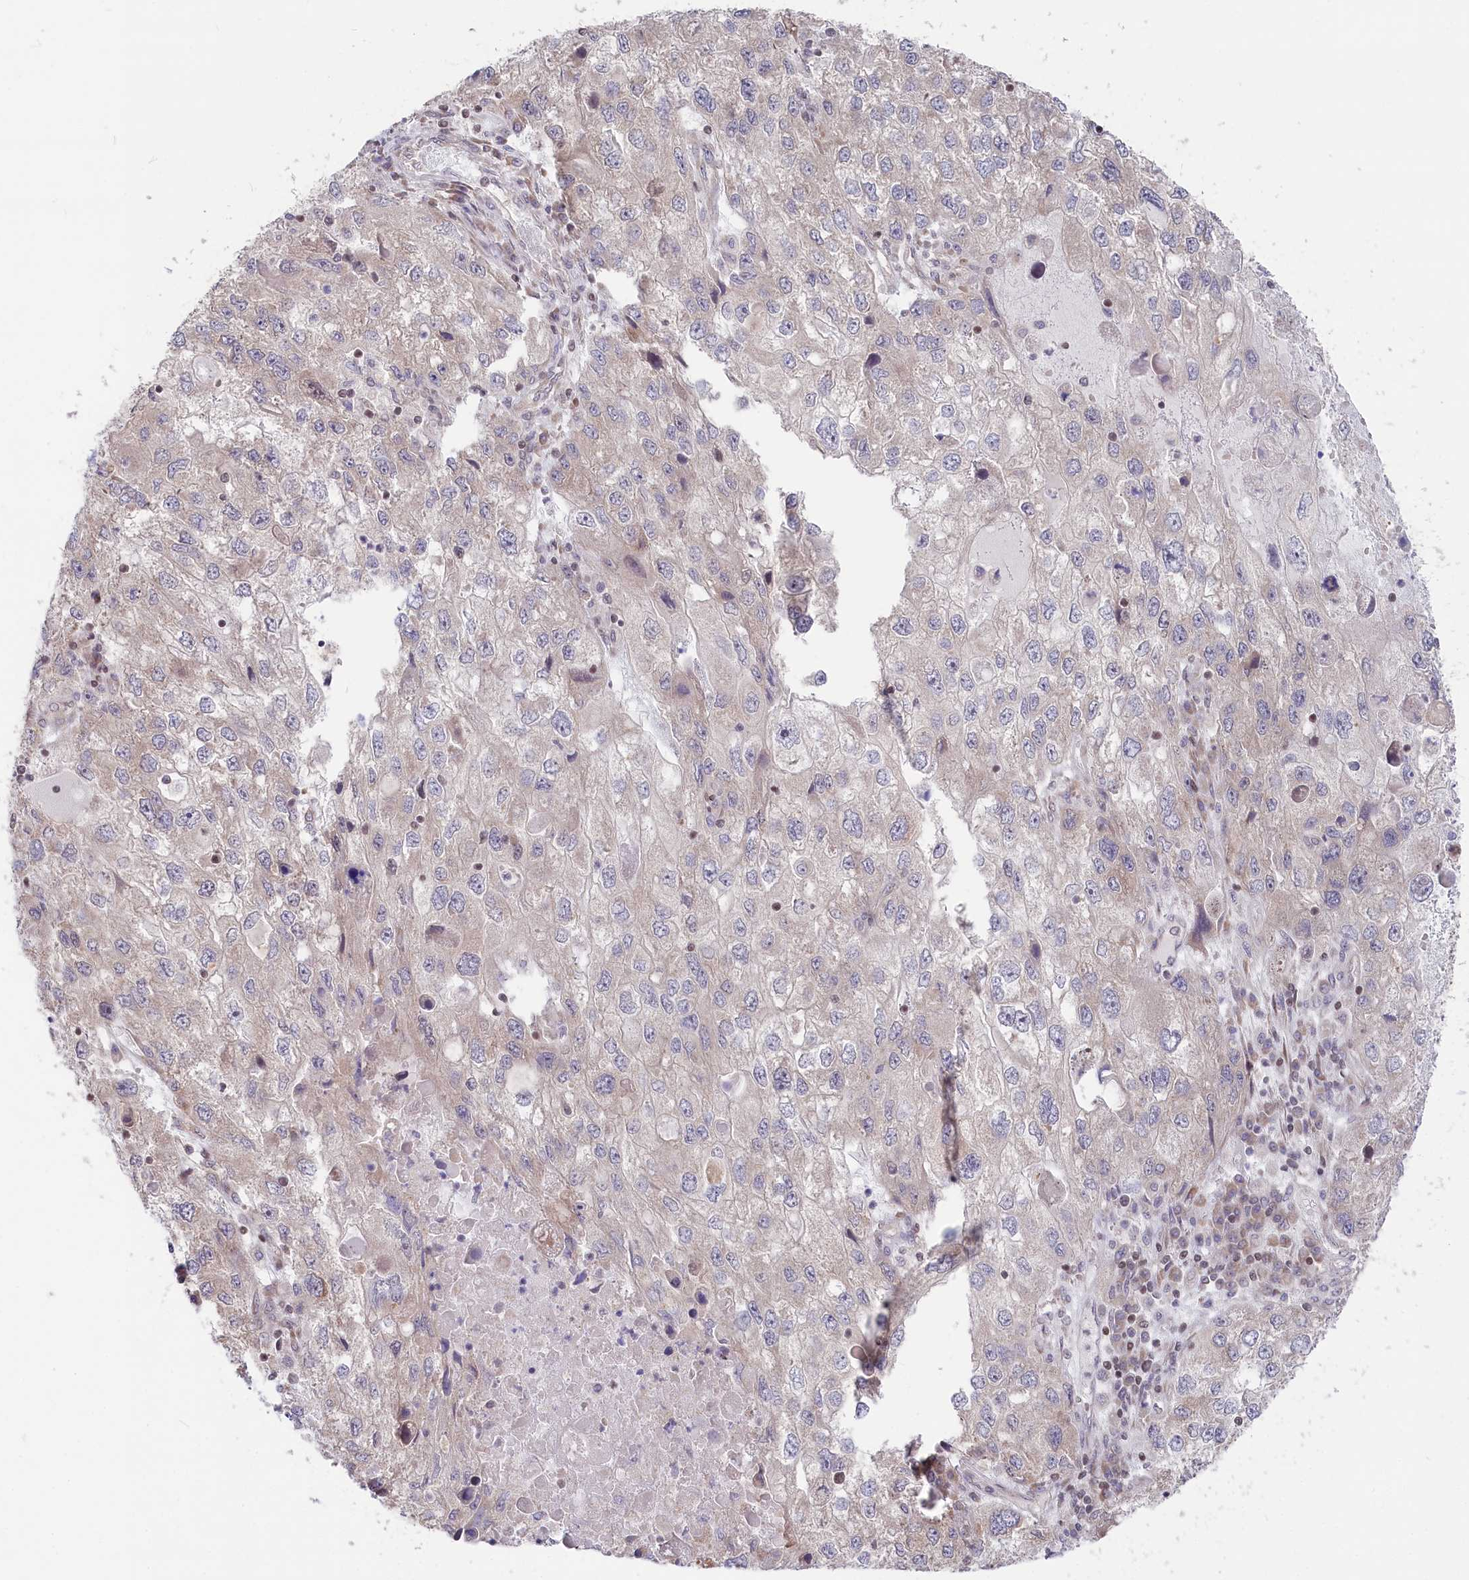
{"staining": {"intensity": "negative", "quantity": "none", "location": "none"}, "tissue": "endometrial cancer", "cell_type": "Tumor cells", "image_type": "cancer", "snomed": [{"axis": "morphology", "description": "Adenocarcinoma, NOS"}, {"axis": "topography", "description": "Endometrium"}], "caption": "IHC micrograph of neoplastic tissue: human endometrial cancer (adenocarcinoma) stained with DAB (3,3'-diaminobenzidine) displays no significant protein positivity in tumor cells. (DAB (3,3'-diaminobenzidine) immunohistochemistry visualized using brightfield microscopy, high magnification).", "gene": "CGGBP1", "patient": {"sex": "female", "age": 49}}